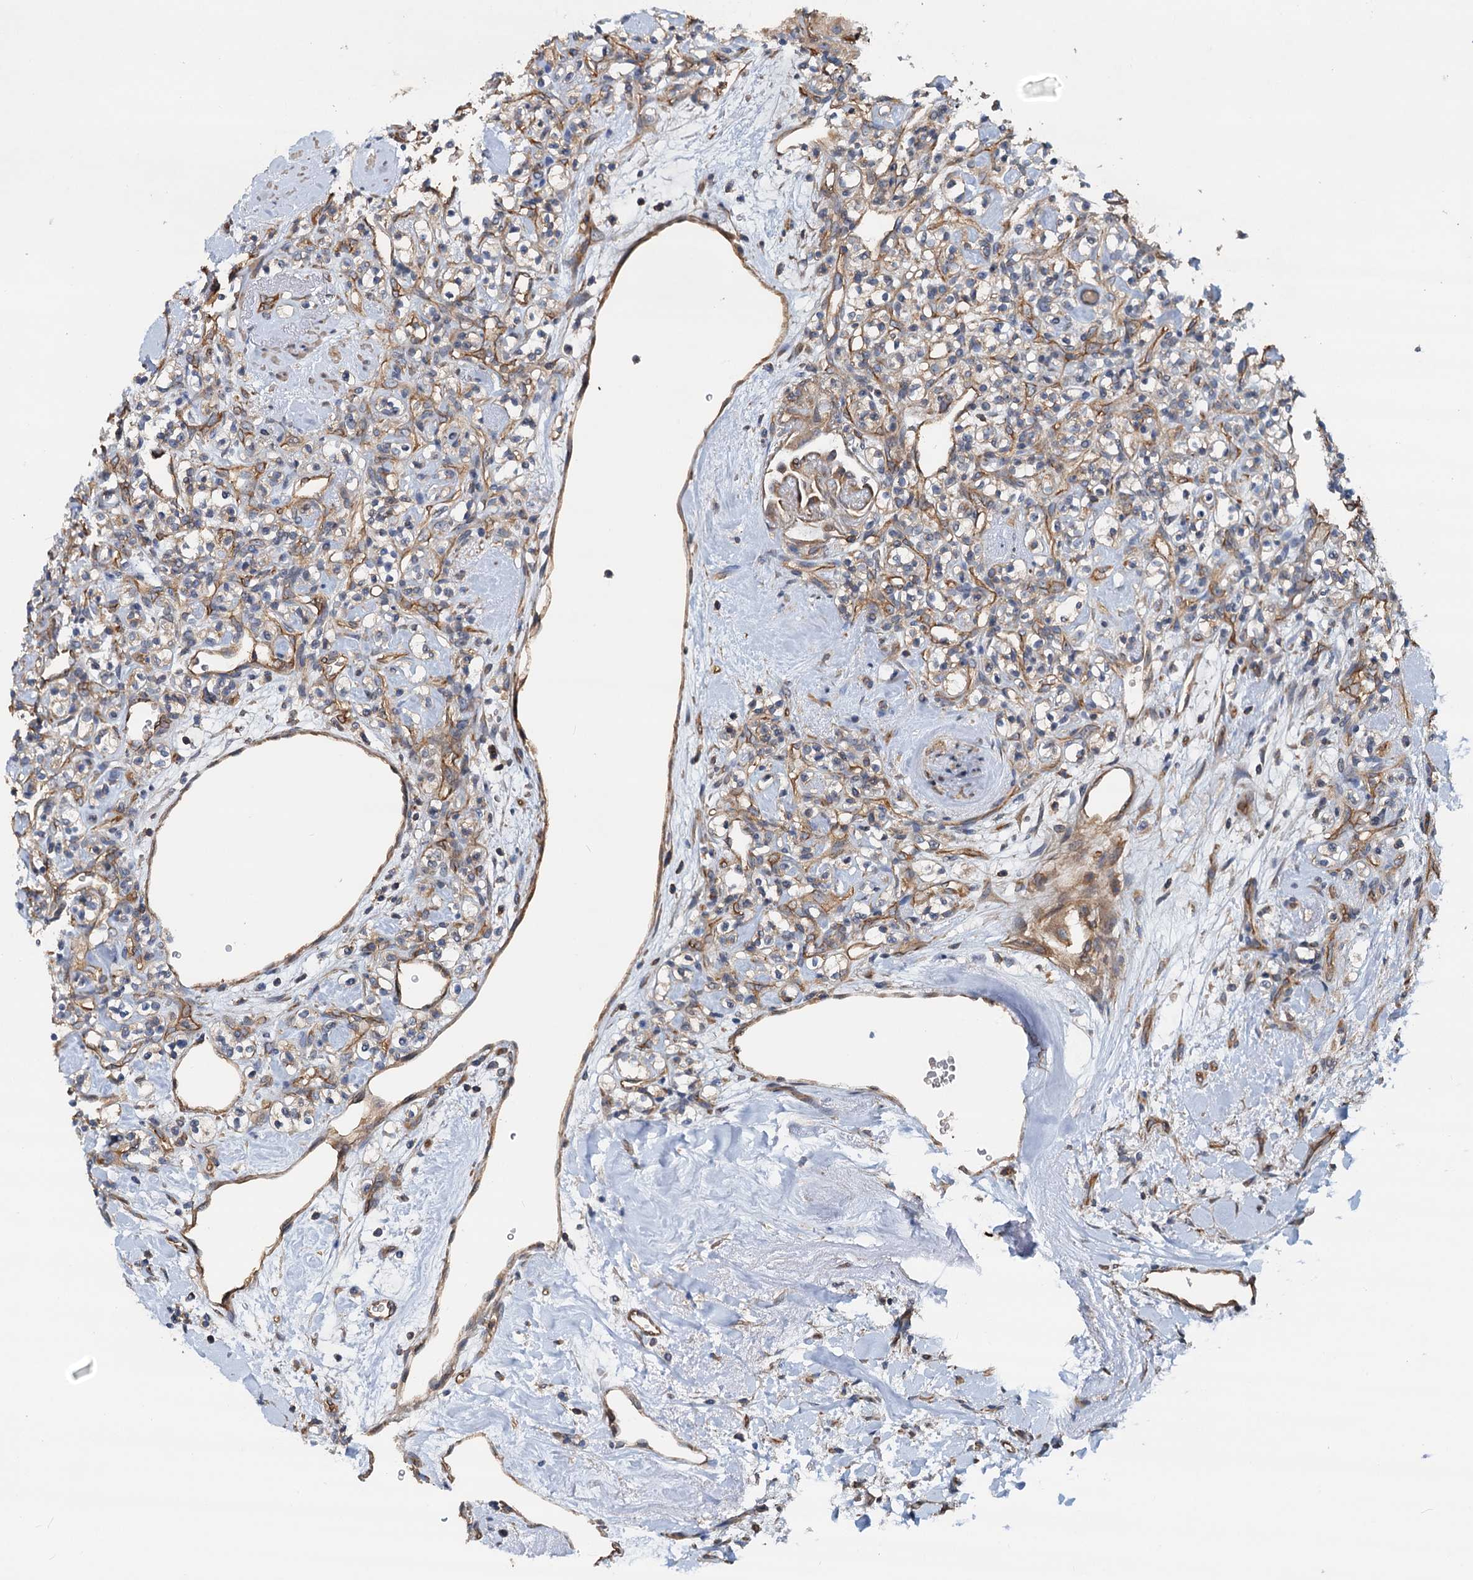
{"staining": {"intensity": "weak", "quantity": "25%-75%", "location": "cytoplasmic/membranous"}, "tissue": "renal cancer", "cell_type": "Tumor cells", "image_type": "cancer", "snomed": [{"axis": "morphology", "description": "Adenocarcinoma, NOS"}, {"axis": "topography", "description": "Kidney"}], "caption": "DAB (3,3'-diaminobenzidine) immunohistochemical staining of adenocarcinoma (renal) displays weak cytoplasmic/membranous protein staining in approximately 25%-75% of tumor cells.", "gene": "ROGDI", "patient": {"sex": "male", "age": 77}}